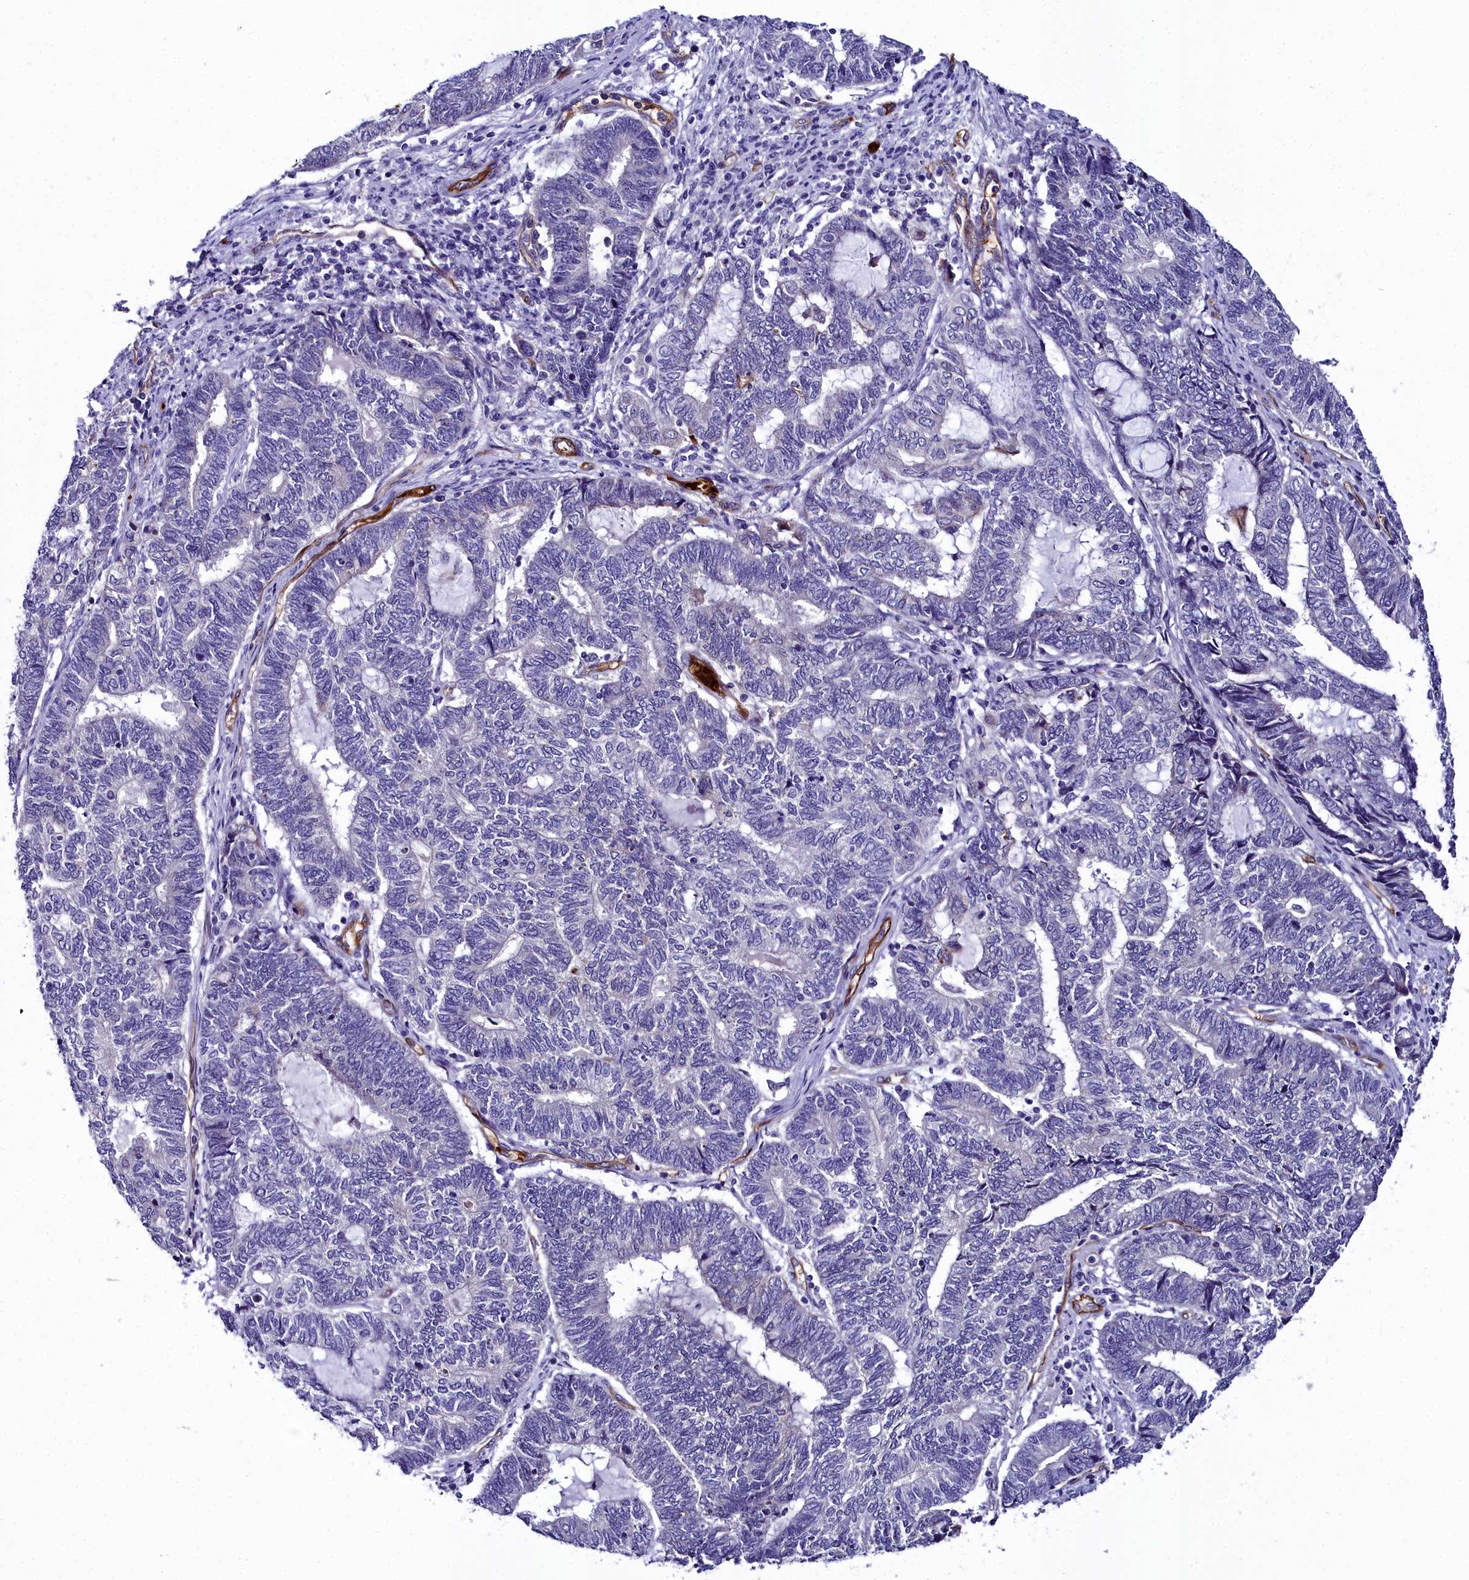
{"staining": {"intensity": "negative", "quantity": "none", "location": "none"}, "tissue": "endometrial cancer", "cell_type": "Tumor cells", "image_type": "cancer", "snomed": [{"axis": "morphology", "description": "Adenocarcinoma, NOS"}, {"axis": "topography", "description": "Uterus"}, {"axis": "topography", "description": "Endometrium"}], "caption": "This is a image of immunohistochemistry (IHC) staining of endometrial adenocarcinoma, which shows no staining in tumor cells.", "gene": "CYP4F11", "patient": {"sex": "female", "age": 70}}